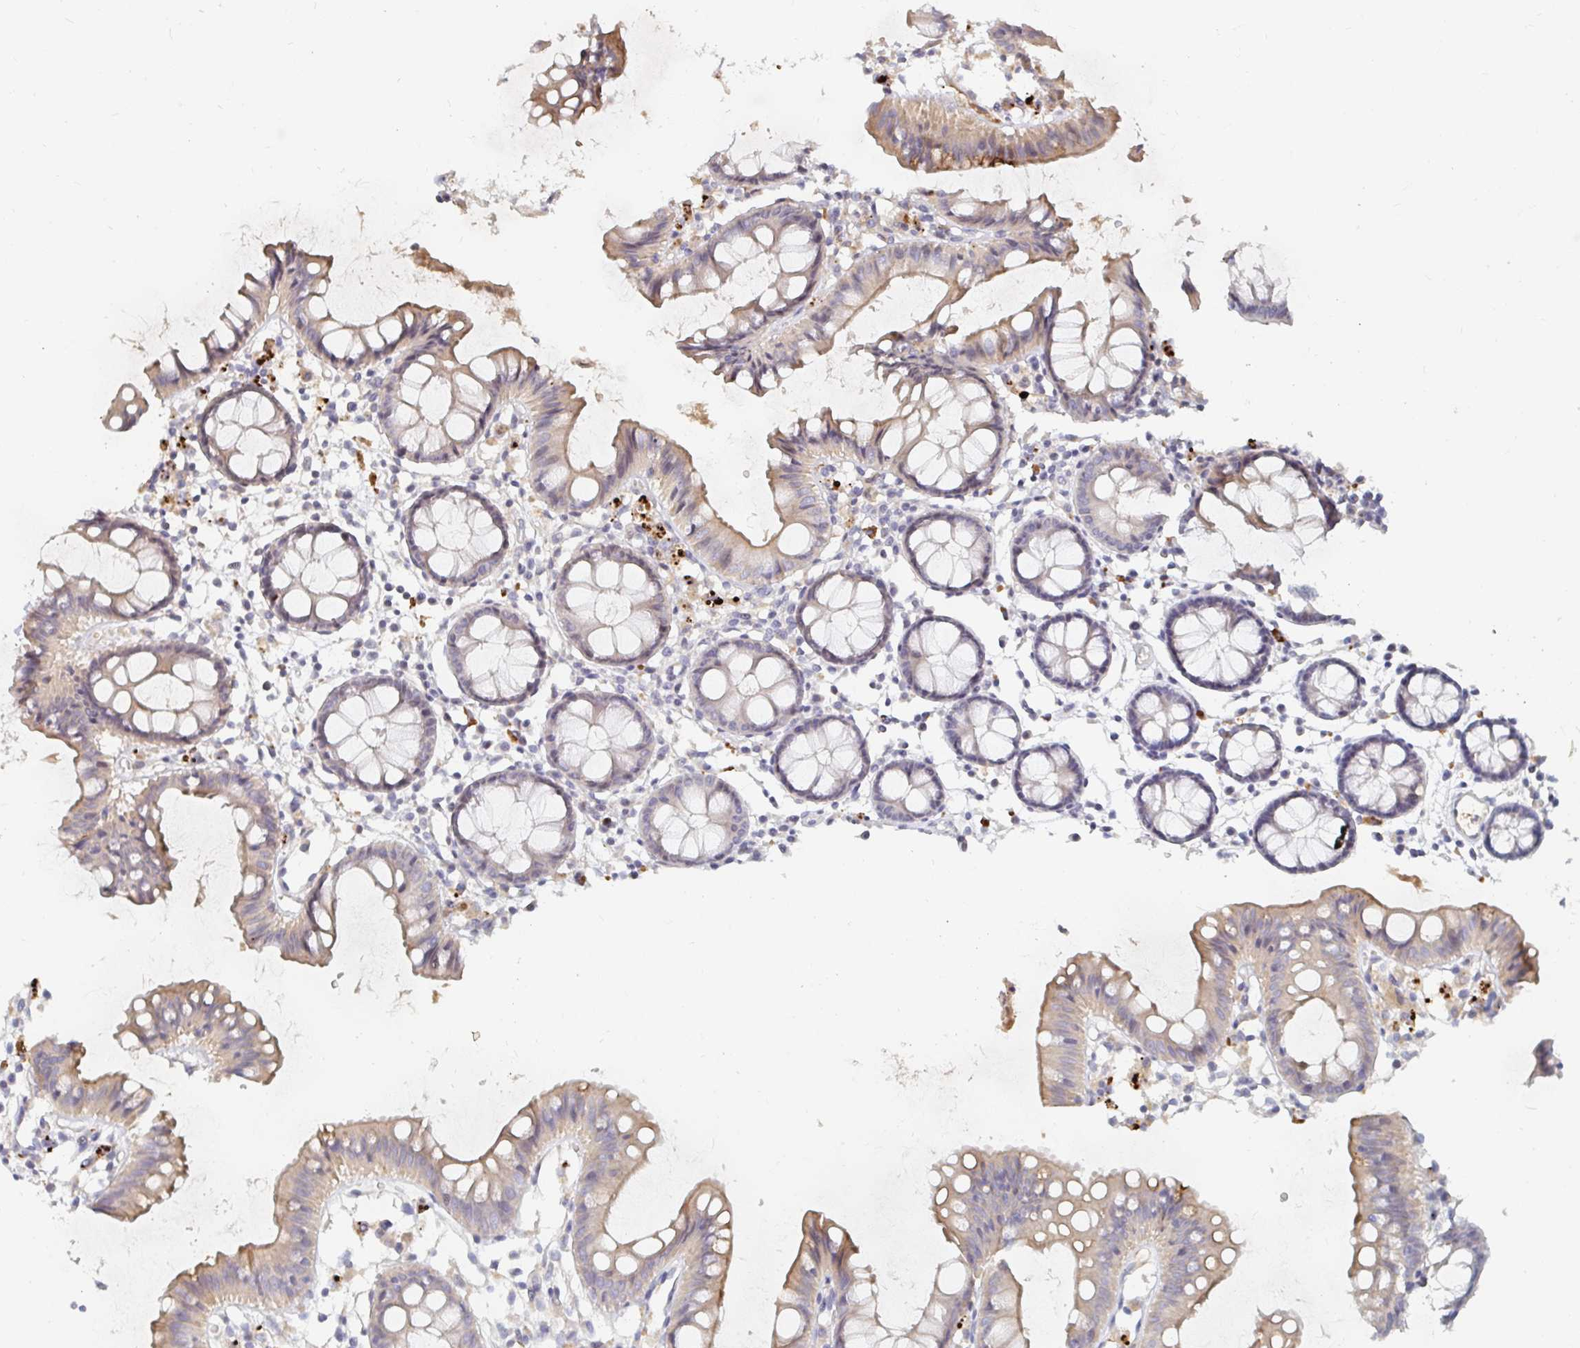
{"staining": {"intensity": "moderate", "quantity": "25%-75%", "location": "cytoplasmic/membranous"}, "tissue": "colon", "cell_type": "Endothelial cells", "image_type": "normal", "snomed": [{"axis": "morphology", "description": "Normal tissue, NOS"}, {"axis": "topography", "description": "Colon"}], "caption": "A medium amount of moderate cytoplasmic/membranous expression is appreciated in approximately 25%-75% of endothelial cells in benign colon. The staining was performed using DAB (3,3'-diaminobenzidine), with brown indicating positive protein expression. Nuclei are stained blue with hematoxylin.", "gene": "NME9", "patient": {"sex": "female", "age": 84}}